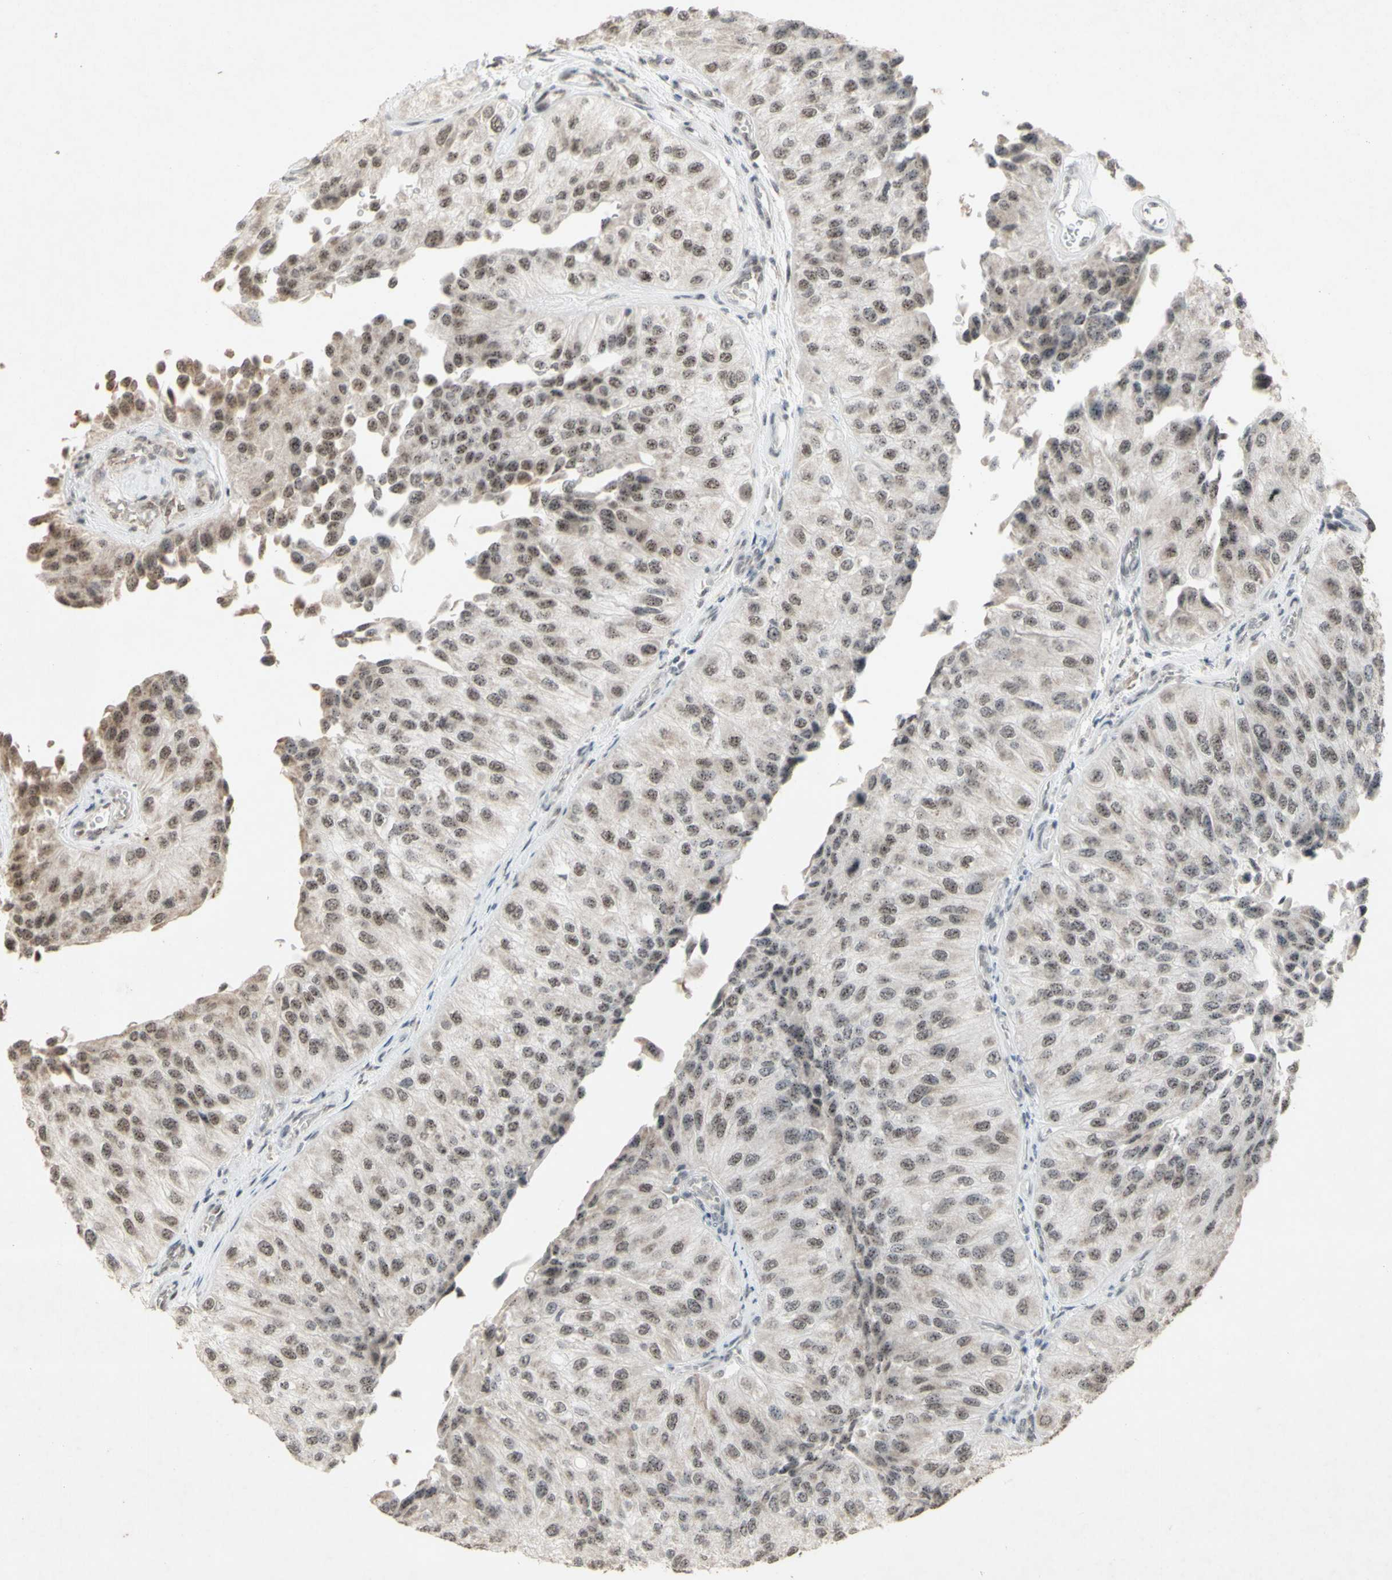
{"staining": {"intensity": "strong", "quantity": ">75%", "location": "nuclear"}, "tissue": "urothelial cancer", "cell_type": "Tumor cells", "image_type": "cancer", "snomed": [{"axis": "morphology", "description": "Urothelial carcinoma, High grade"}, {"axis": "topography", "description": "Kidney"}, {"axis": "topography", "description": "Urinary bladder"}], "caption": "An IHC histopathology image of tumor tissue is shown. Protein staining in brown shows strong nuclear positivity in urothelial cancer within tumor cells.", "gene": "CENPB", "patient": {"sex": "male", "age": 77}}